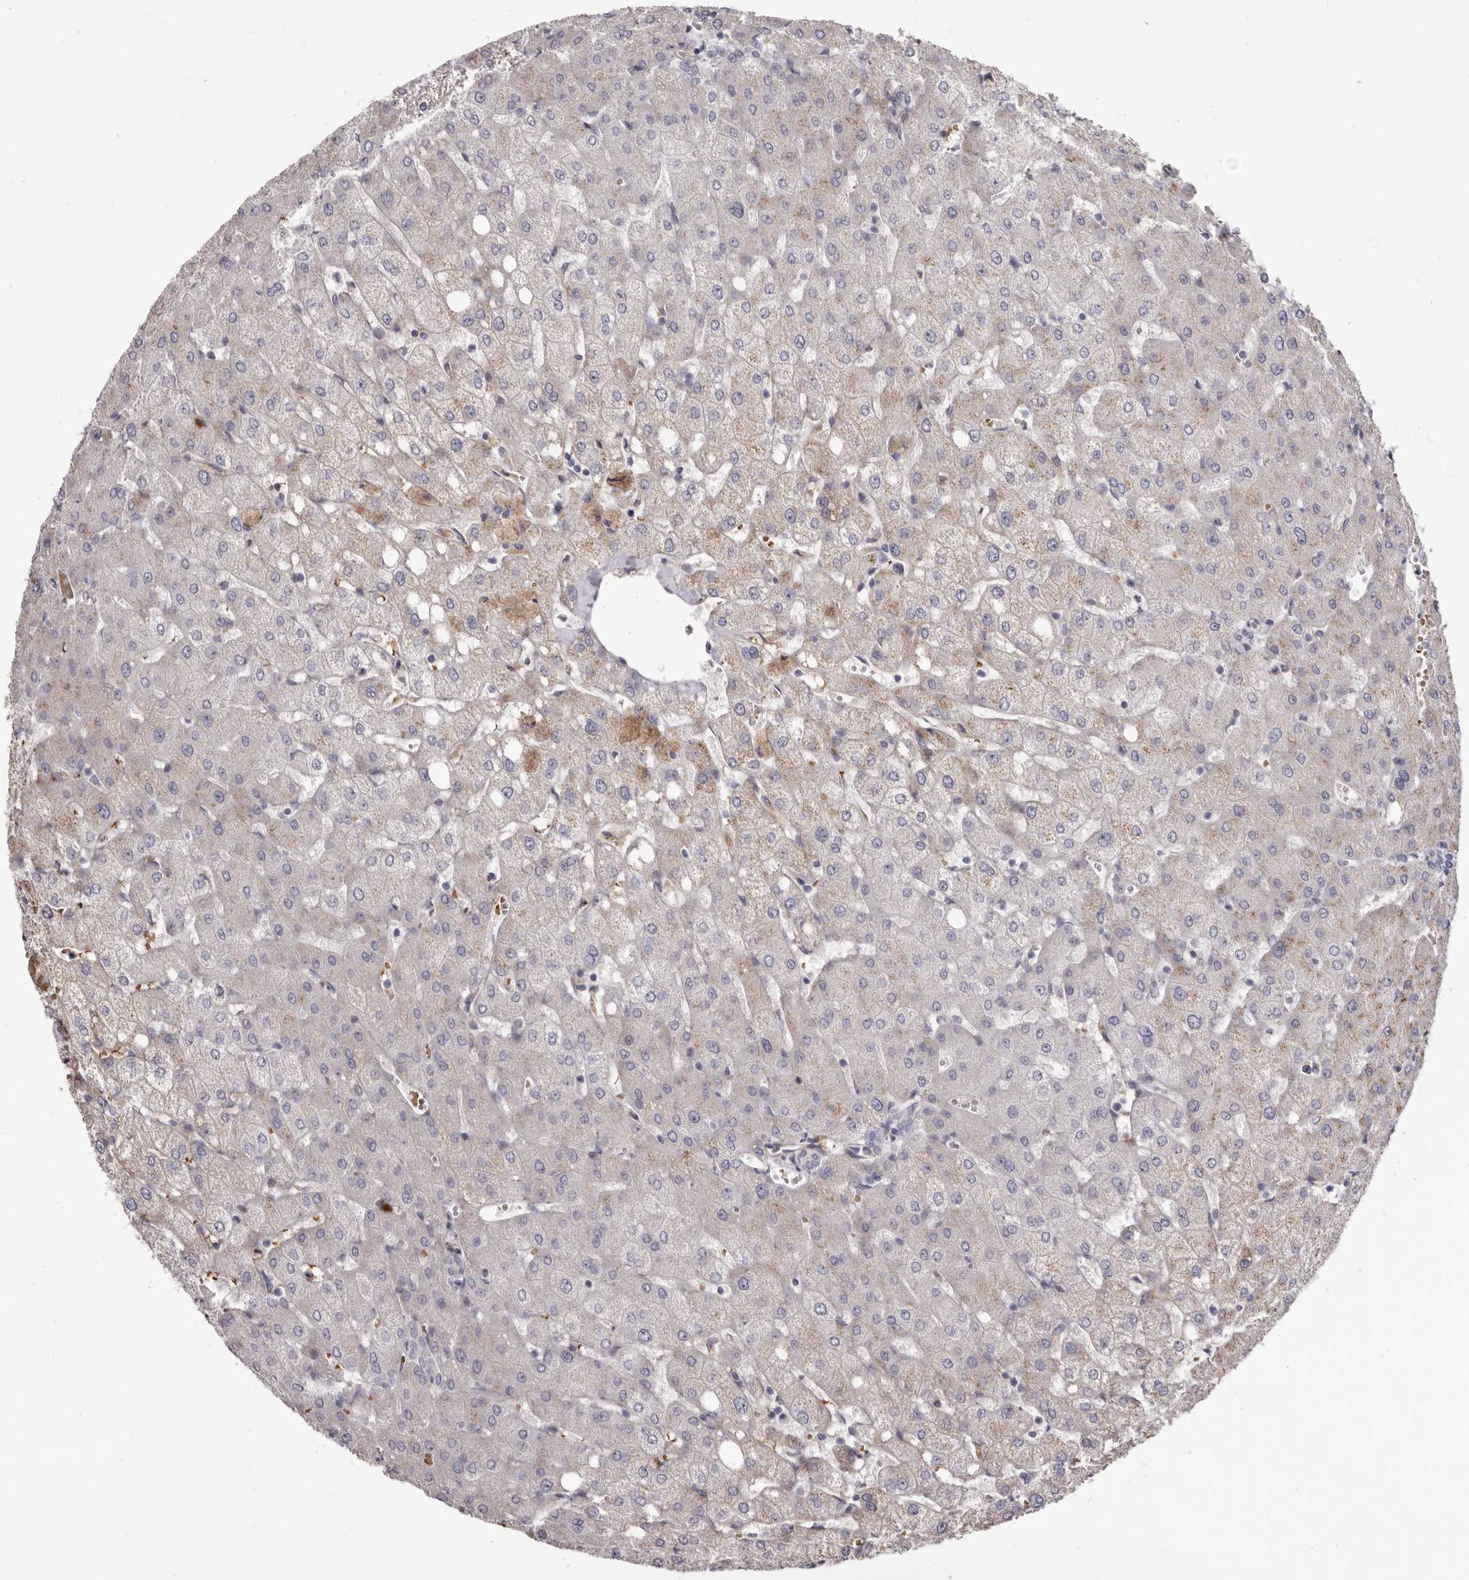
{"staining": {"intensity": "negative", "quantity": "none", "location": "none"}, "tissue": "liver", "cell_type": "Cholangiocytes", "image_type": "normal", "snomed": [{"axis": "morphology", "description": "Normal tissue, NOS"}, {"axis": "topography", "description": "Liver"}], "caption": "DAB immunohistochemical staining of normal human liver demonstrates no significant expression in cholangiocytes. (Stains: DAB IHC with hematoxylin counter stain, Microscopy: brightfield microscopy at high magnification).", "gene": "AIDA", "patient": {"sex": "female", "age": 54}}